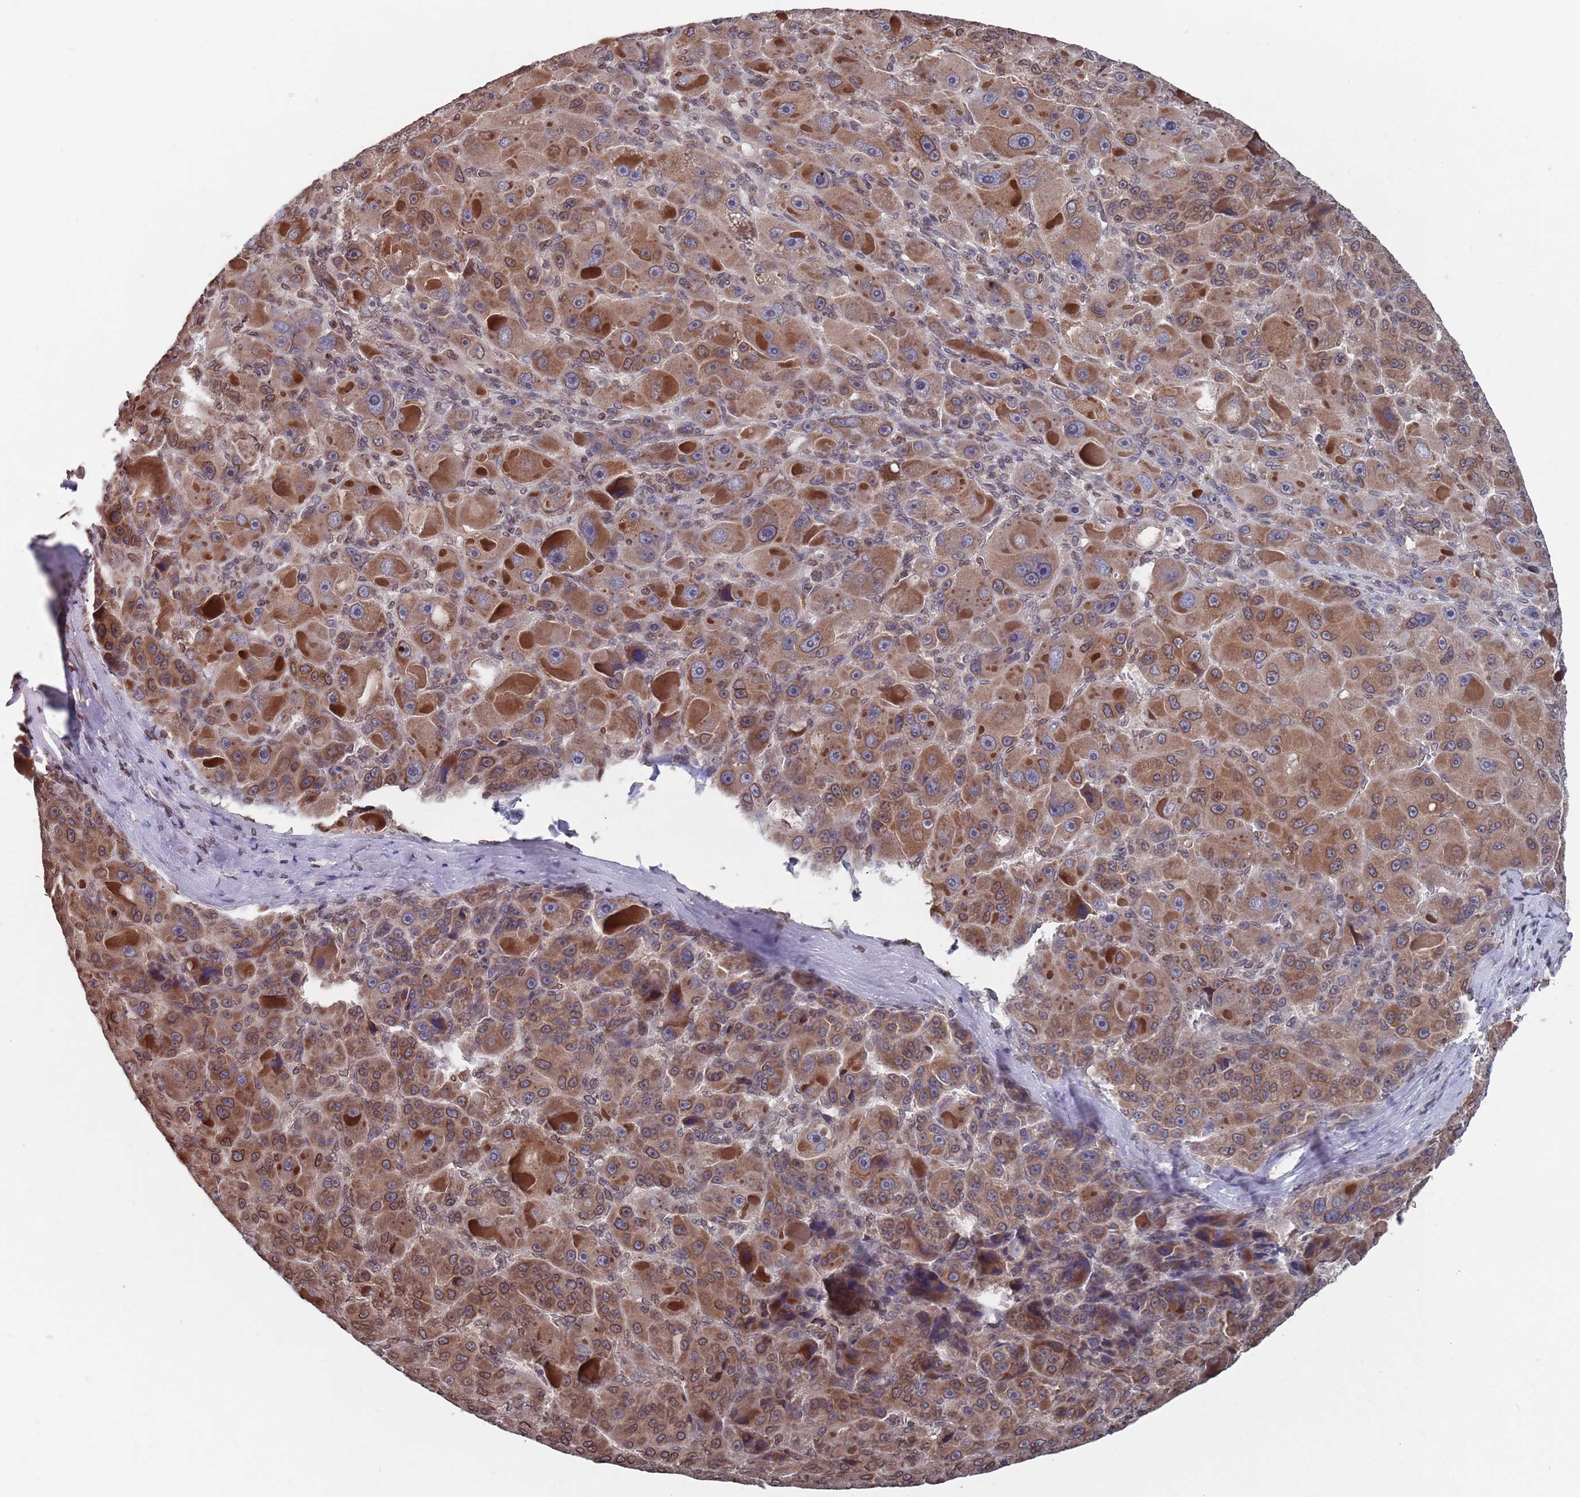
{"staining": {"intensity": "moderate", "quantity": ">75%", "location": "cytoplasmic/membranous,nuclear"}, "tissue": "liver cancer", "cell_type": "Tumor cells", "image_type": "cancer", "snomed": [{"axis": "morphology", "description": "Carcinoma, Hepatocellular, NOS"}, {"axis": "topography", "description": "Liver"}], "caption": "Protein analysis of liver hepatocellular carcinoma tissue displays moderate cytoplasmic/membranous and nuclear staining in about >75% of tumor cells. (brown staining indicates protein expression, while blue staining denotes nuclei).", "gene": "SDHAF3", "patient": {"sex": "male", "age": 76}}